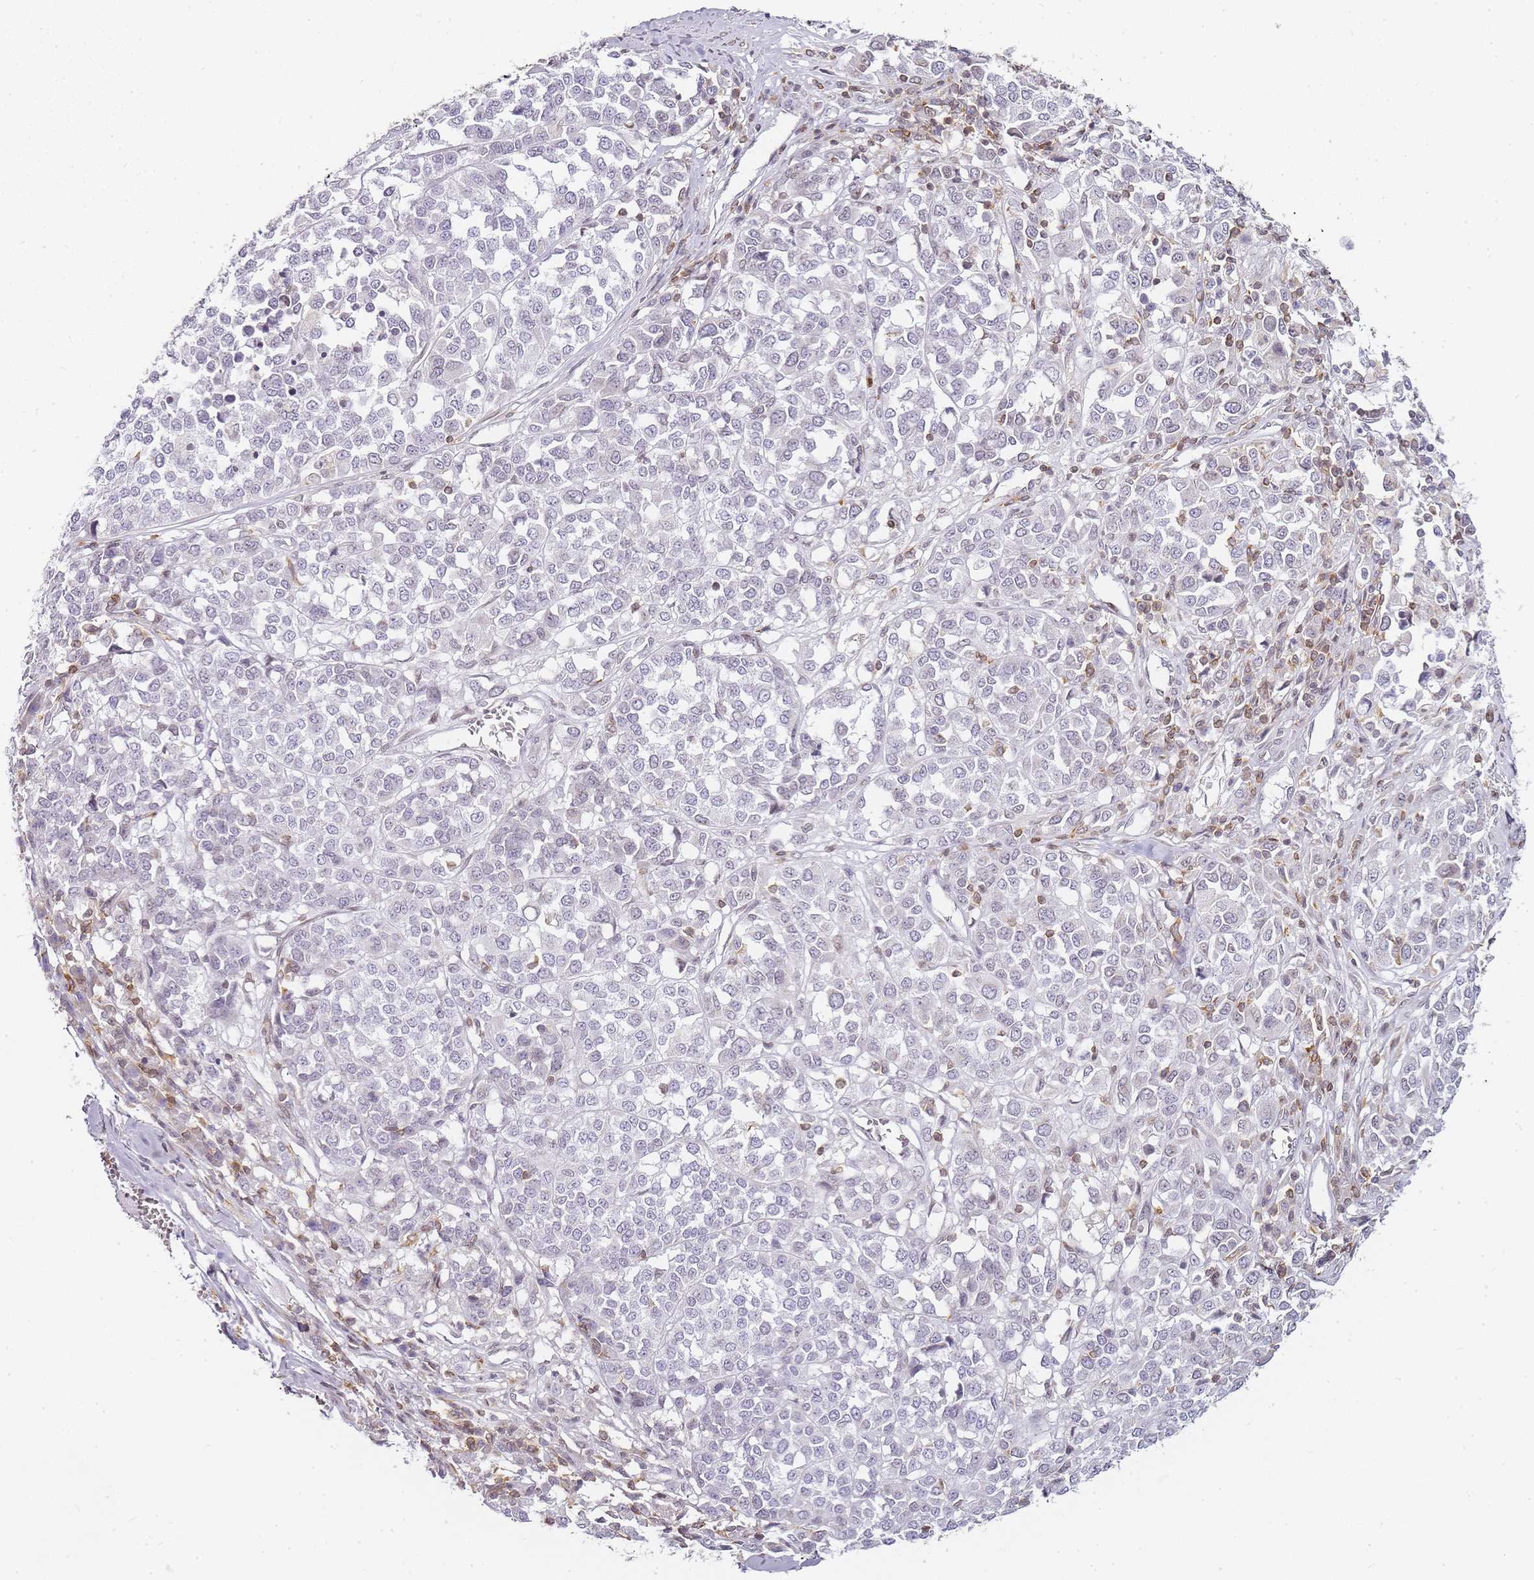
{"staining": {"intensity": "negative", "quantity": "none", "location": "none"}, "tissue": "melanoma", "cell_type": "Tumor cells", "image_type": "cancer", "snomed": [{"axis": "morphology", "description": "Malignant melanoma, Metastatic site"}, {"axis": "topography", "description": "Lymph node"}], "caption": "The photomicrograph shows no significant positivity in tumor cells of malignant melanoma (metastatic site).", "gene": "JAKMIP1", "patient": {"sex": "male", "age": 44}}